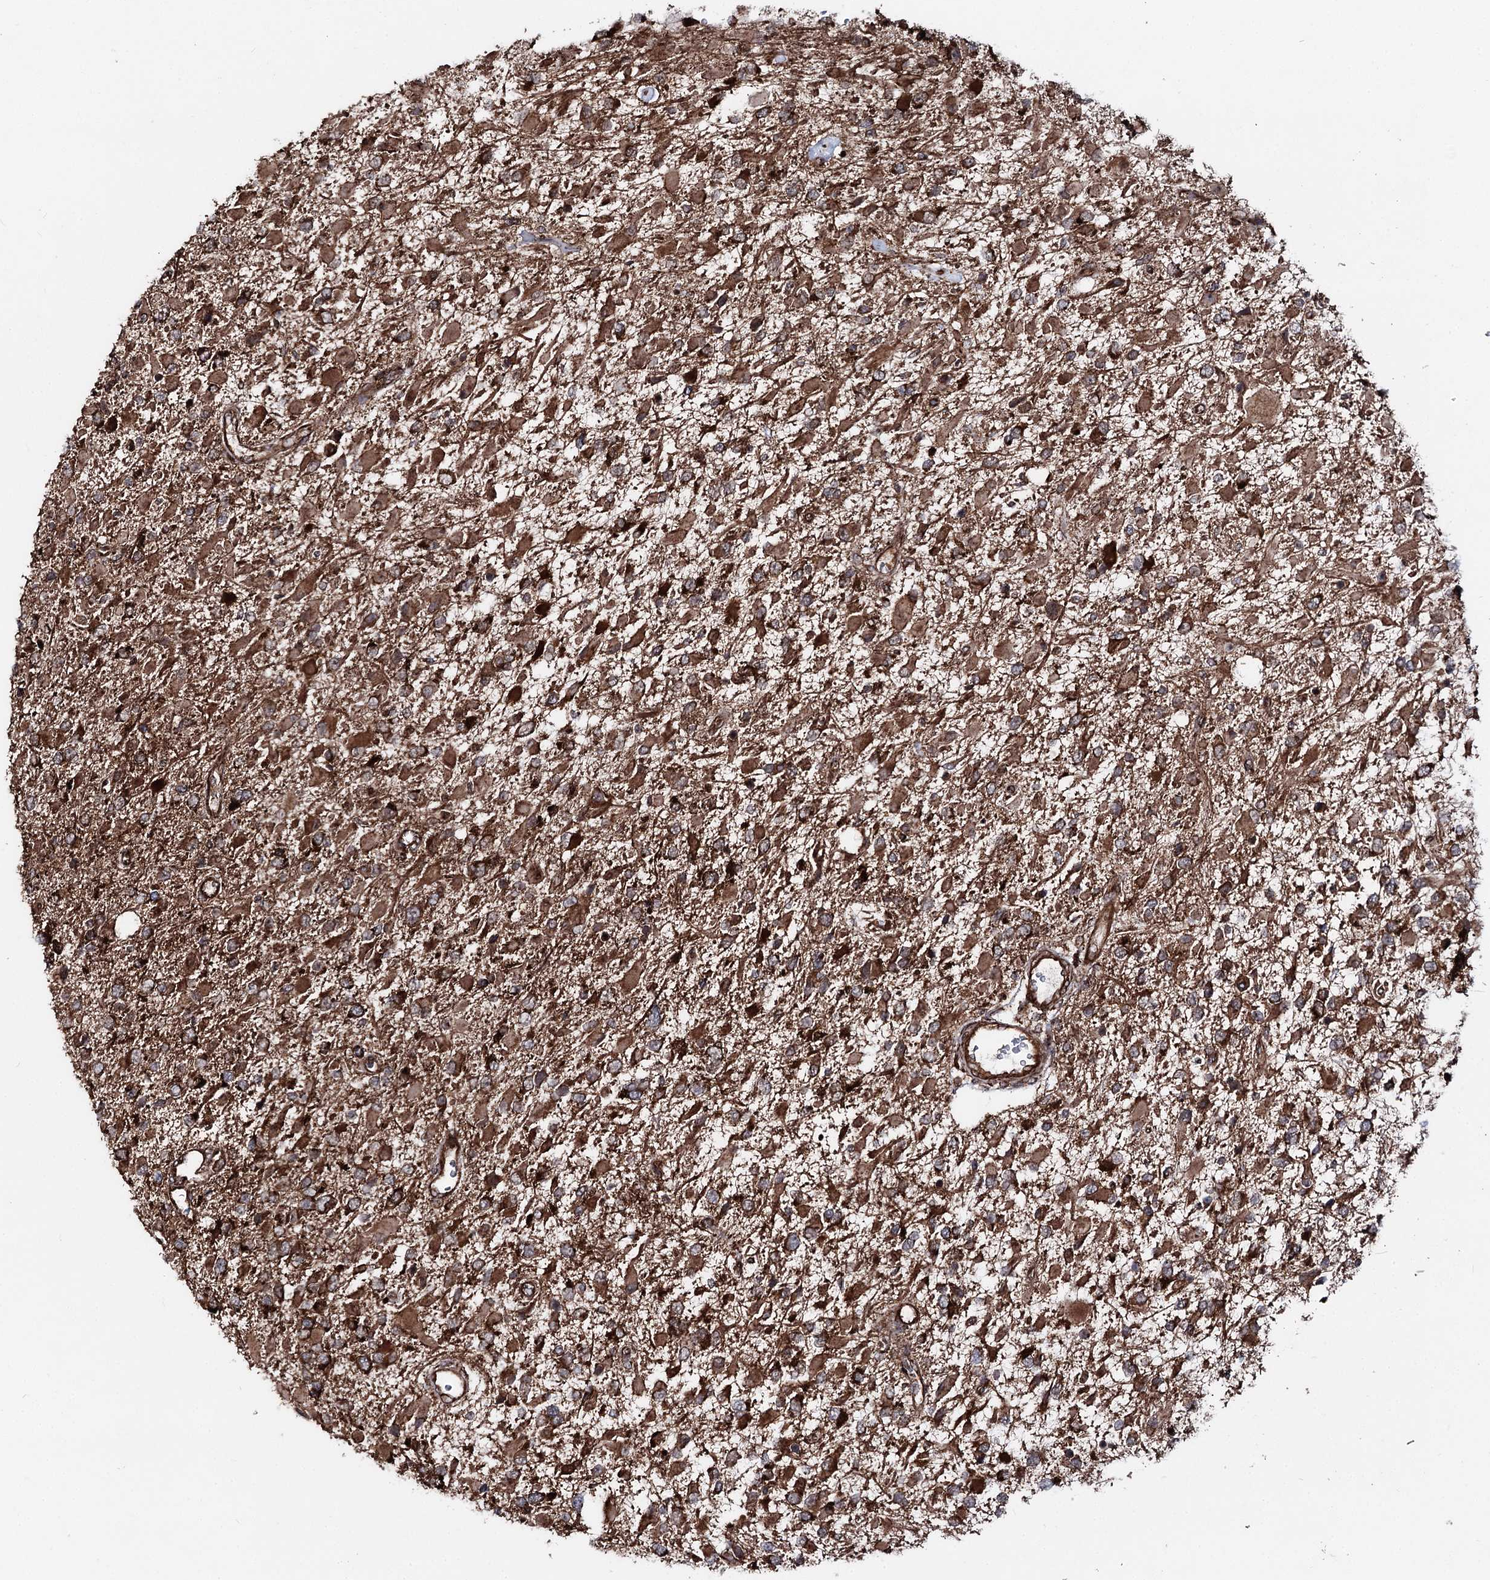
{"staining": {"intensity": "strong", "quantity": ">75%", "location": "cytoplasmic/membranous"}, "tissue": "glioma", "cell_type": "Tumor cells", "image_type": "cancer", "snomed": [{"axis": "morphology", "description": "Glioma, malignant, High grade"}, {"axis": "topography", "description": "Brain"}], "caption": "Protein expression analysis of human glioma reveals strong cytoplasmic/membranous positivity in approximately >75% of tumor cells.", "gene": "FGFR1OP2", "patient": {"sex": "male", "age": 53}}